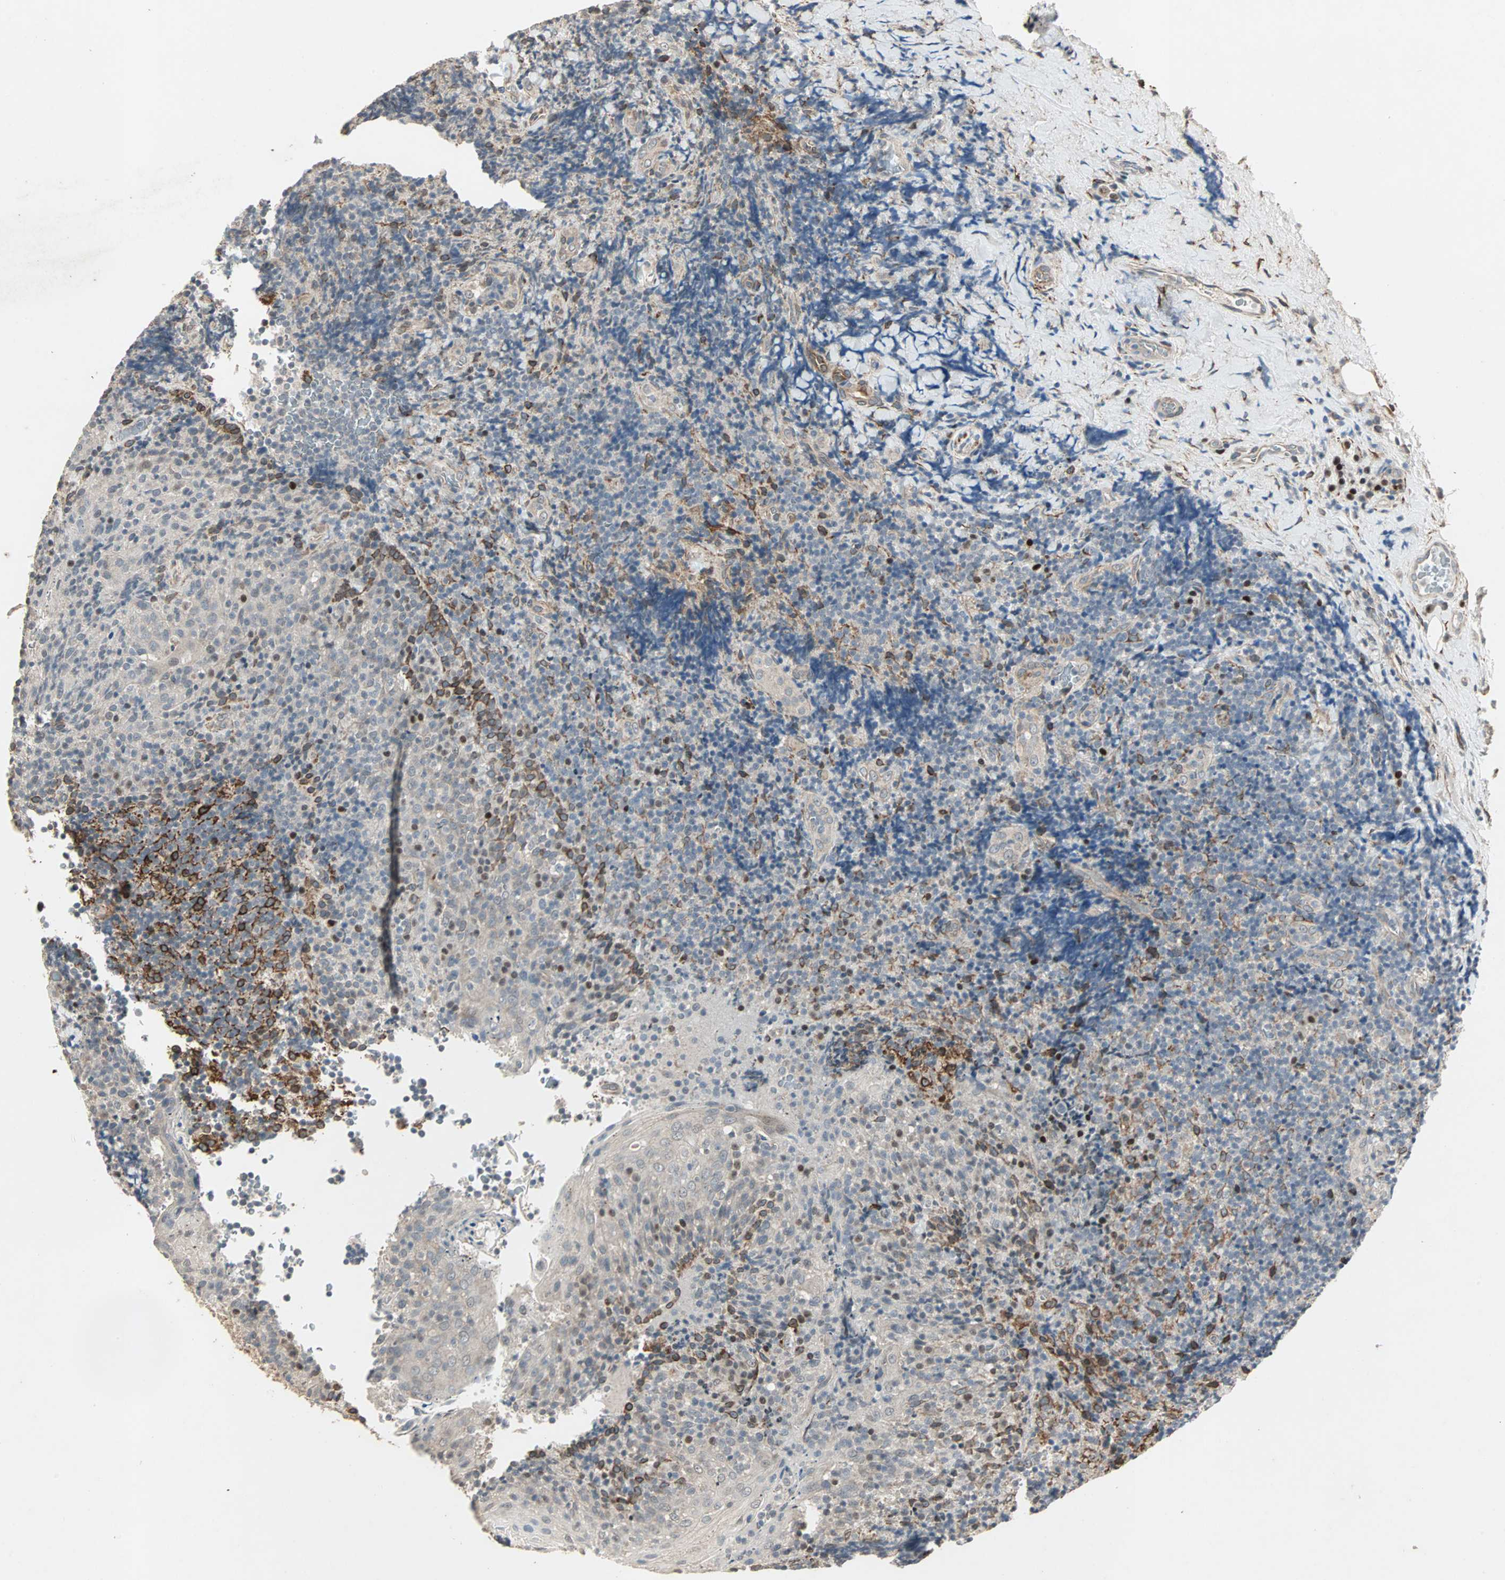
{"staining": {"intensity": "negative", "quantity": "none", "location": "none"}, "tissue": "lymphoma", "cell_type": "Tumor cells", "image_type": "cancer", "snomed": [{"axis": "morphology", "description": "Malignant lymphoma, non-Hodgkin's type, High grade"}, {"axis": "topography", "description": "Tonsil"}], "caption": "Human lymphoma stained for a protein using IHC displays no staining in tumor cells.", "gene": "TRPV4", "patient": {"sex": "female", "age": 36}}